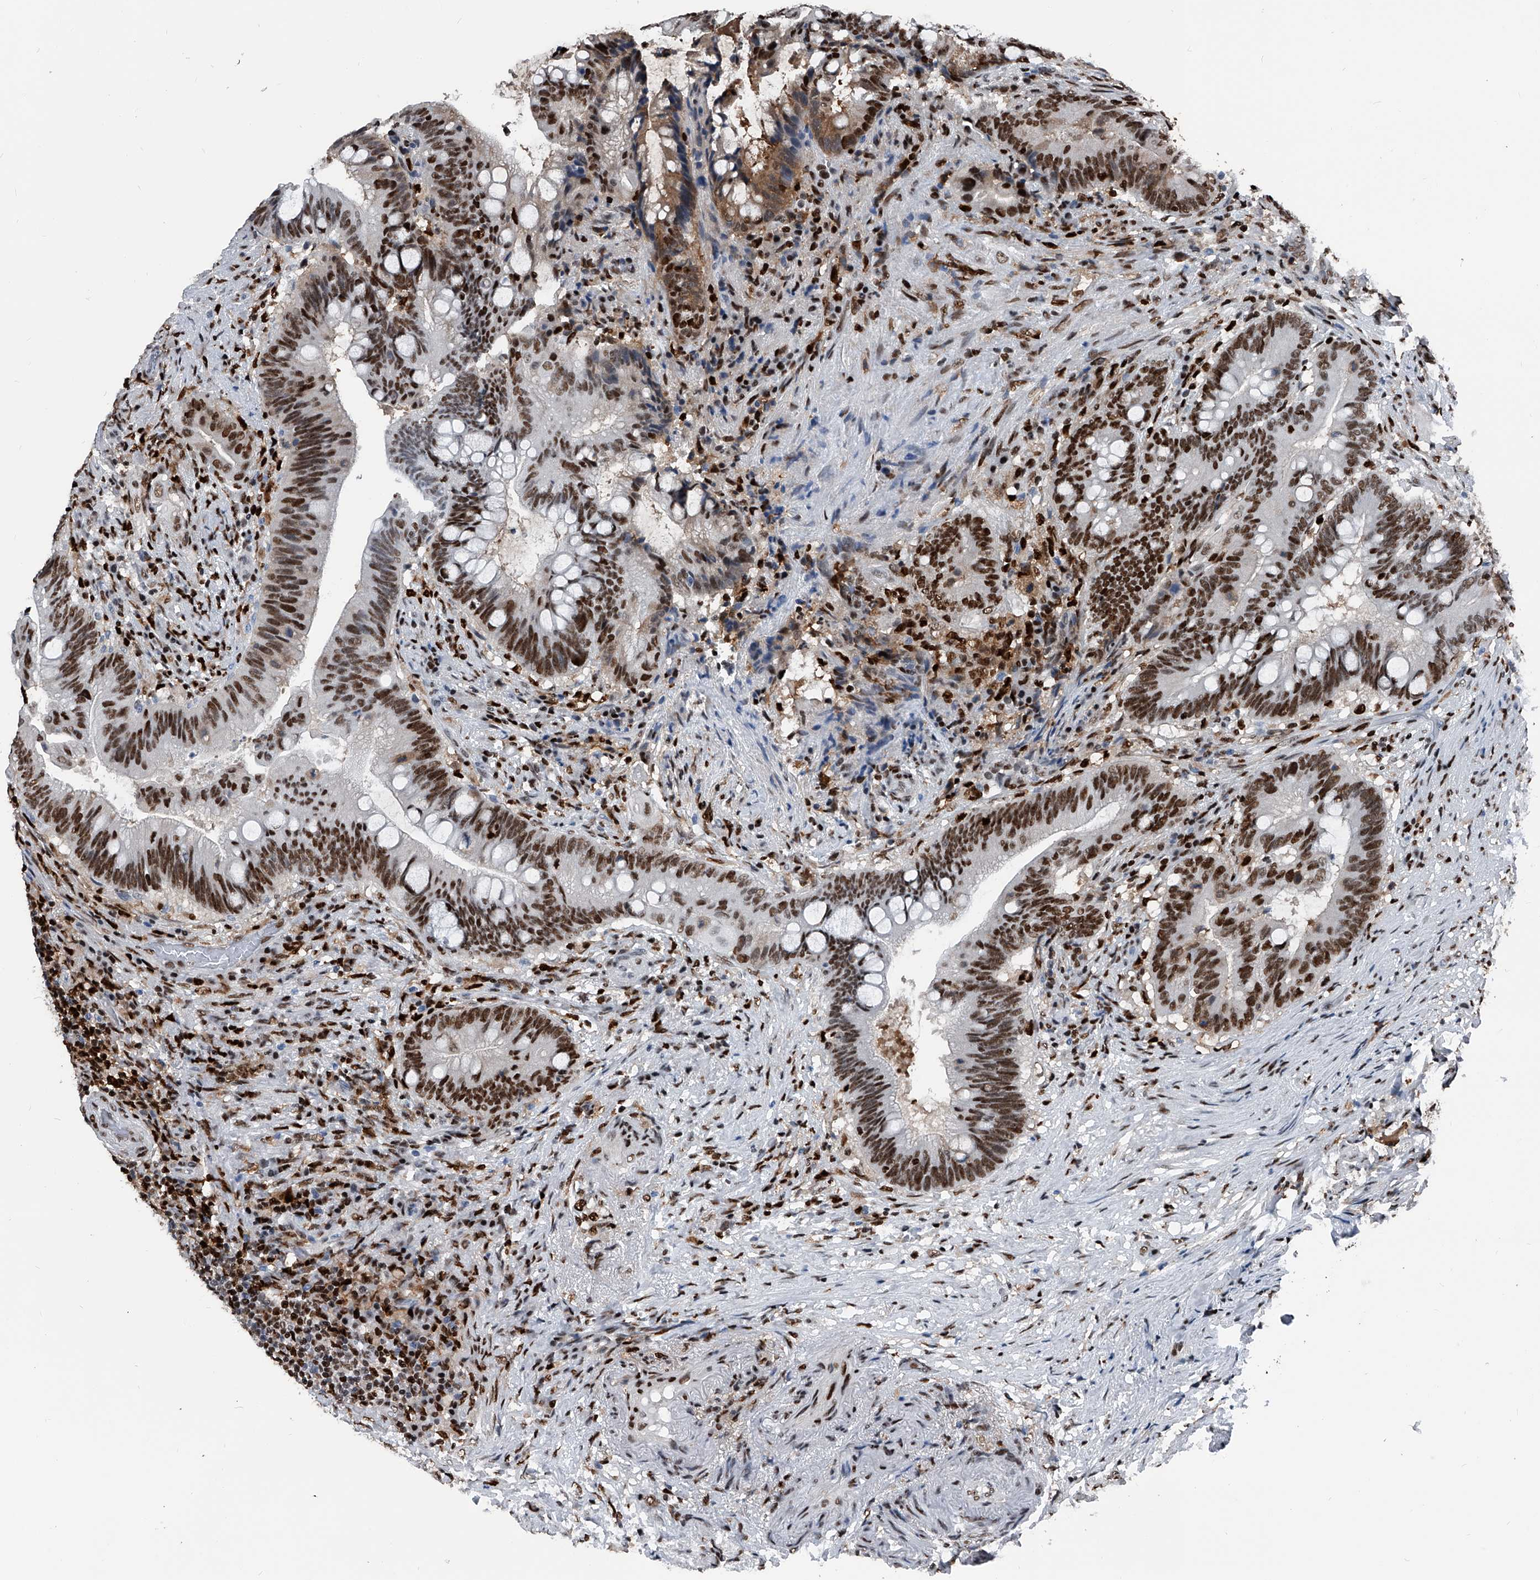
{"staining": {"intensity": "strong", "quantity": ">75%", "location": "nuclear"}, "tissue": "colorectal cancer", "cell_type": "Tumor cells", "image_type": "cancer", "snomed": [{"axis": "morphology", "description": "Adenocarcinoma, NOS"}, {"axis": "topography", "description": "Colon"}], "caption": "Immunohistochemical staining of human colorectal cancer (adenocarcinoma) displays strong nuclear protein expression in approximately >75% of tumor cells. The staining was performed using DAB (3,3'-diaminobenzidine), with brown indicating positive protein expression. Nuclei are stained blue with hematoxylin.", "gene": "FKBP5", "patient": {"sex": "female", "age": 66}}